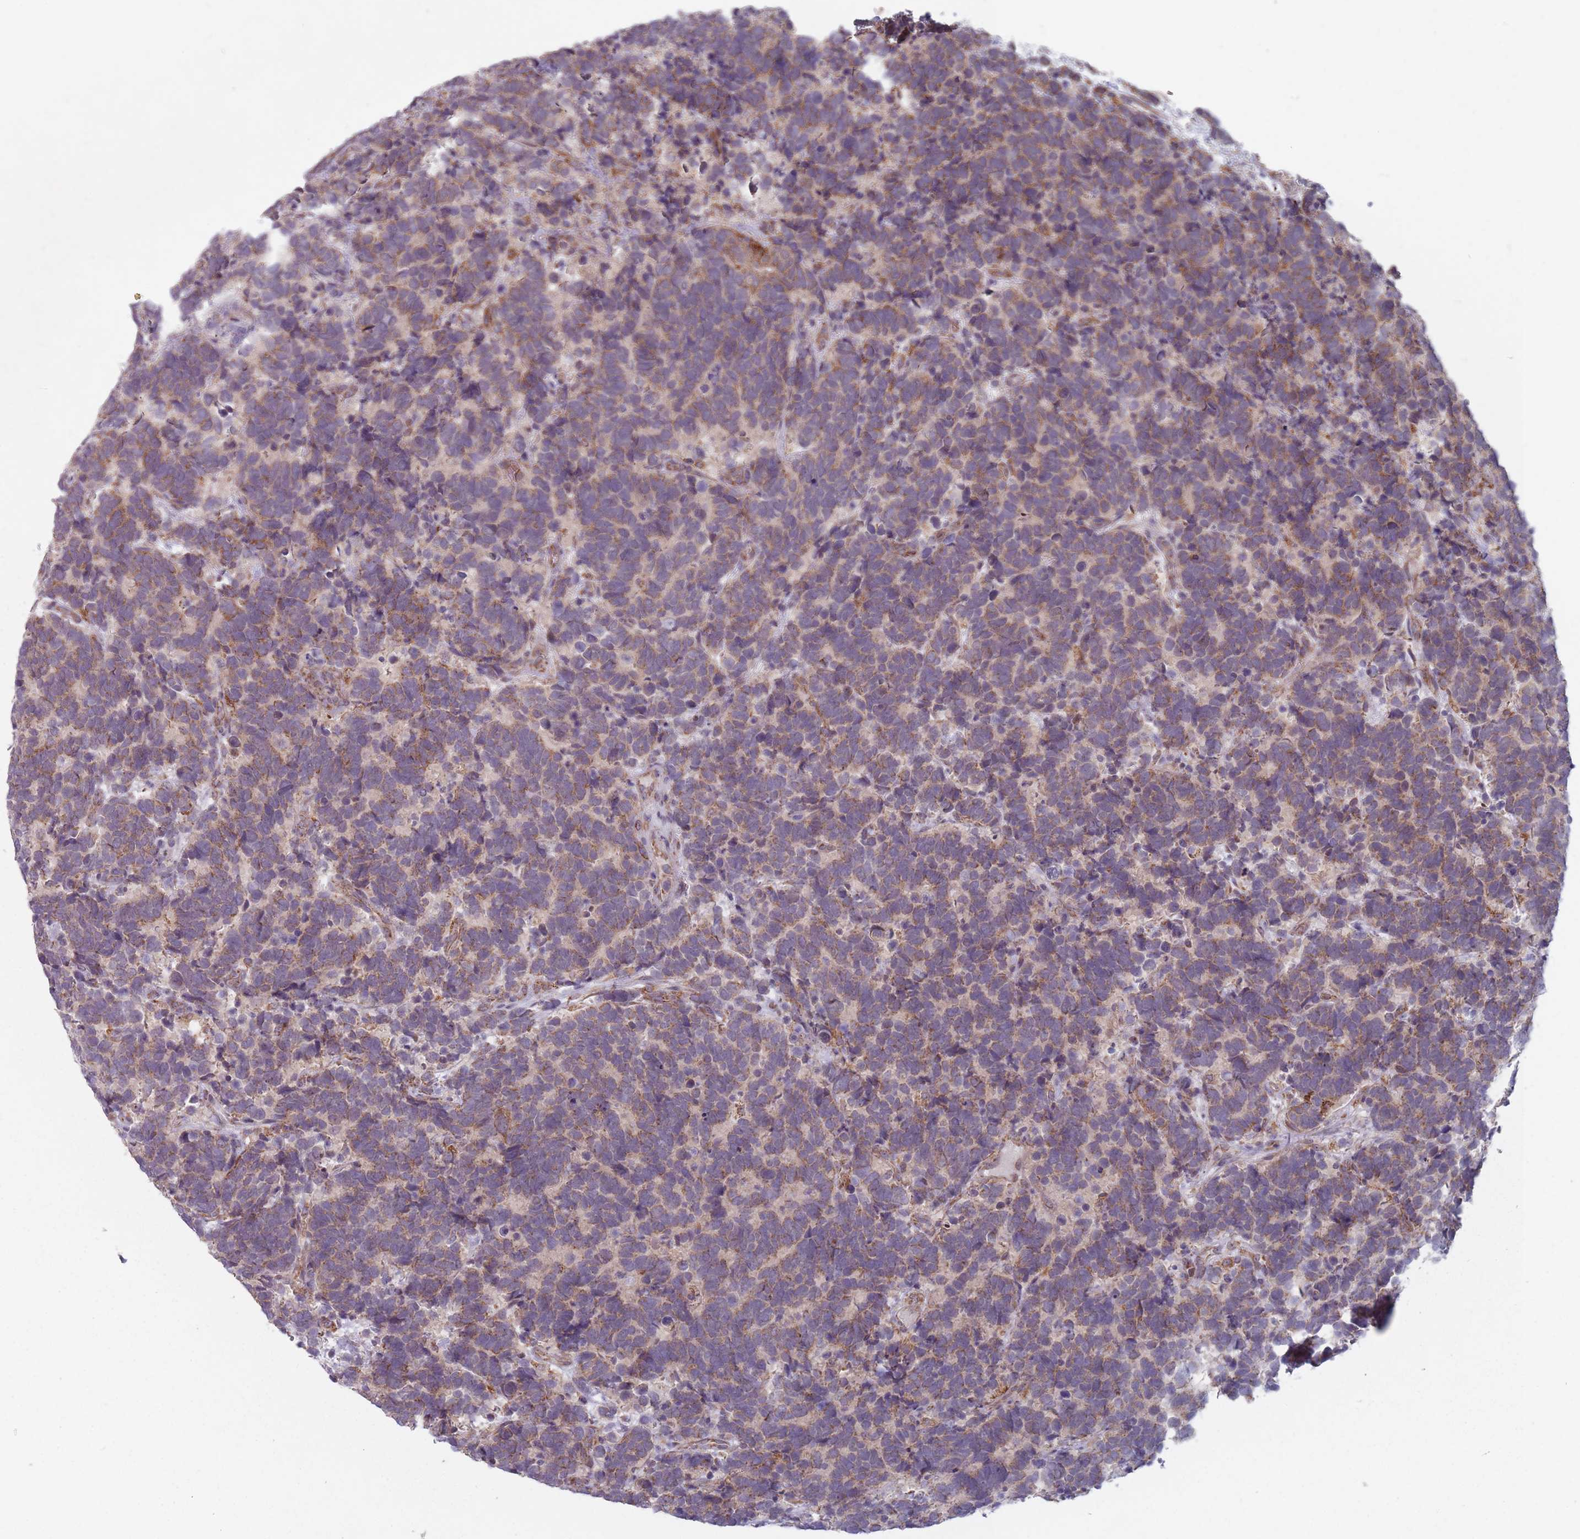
{"staining": {"intensity": "moderate", "quantity": "25%-75%", "location": "cytoplasmic/membranous"}, "tissue": "carcinoid", "cell_type": "Tumor cells", "image_type": "cancer", "snomed": [{"axis": "morphology", "description": "Carcinoma, NOS"}, {"axis": "morphology", "description": "Carcinoid, malignant, NOS"}, {"axis": "topography", "description": "Urinary bladder"}], "caption": "Tumor cells demonstrate medium levels of moderate cytoplasmic/membranous expression in about 25%-75% of cells in human carcinoid.", "gene": "OR10Q1", "patient": {"sex": "male", "age": 57}}